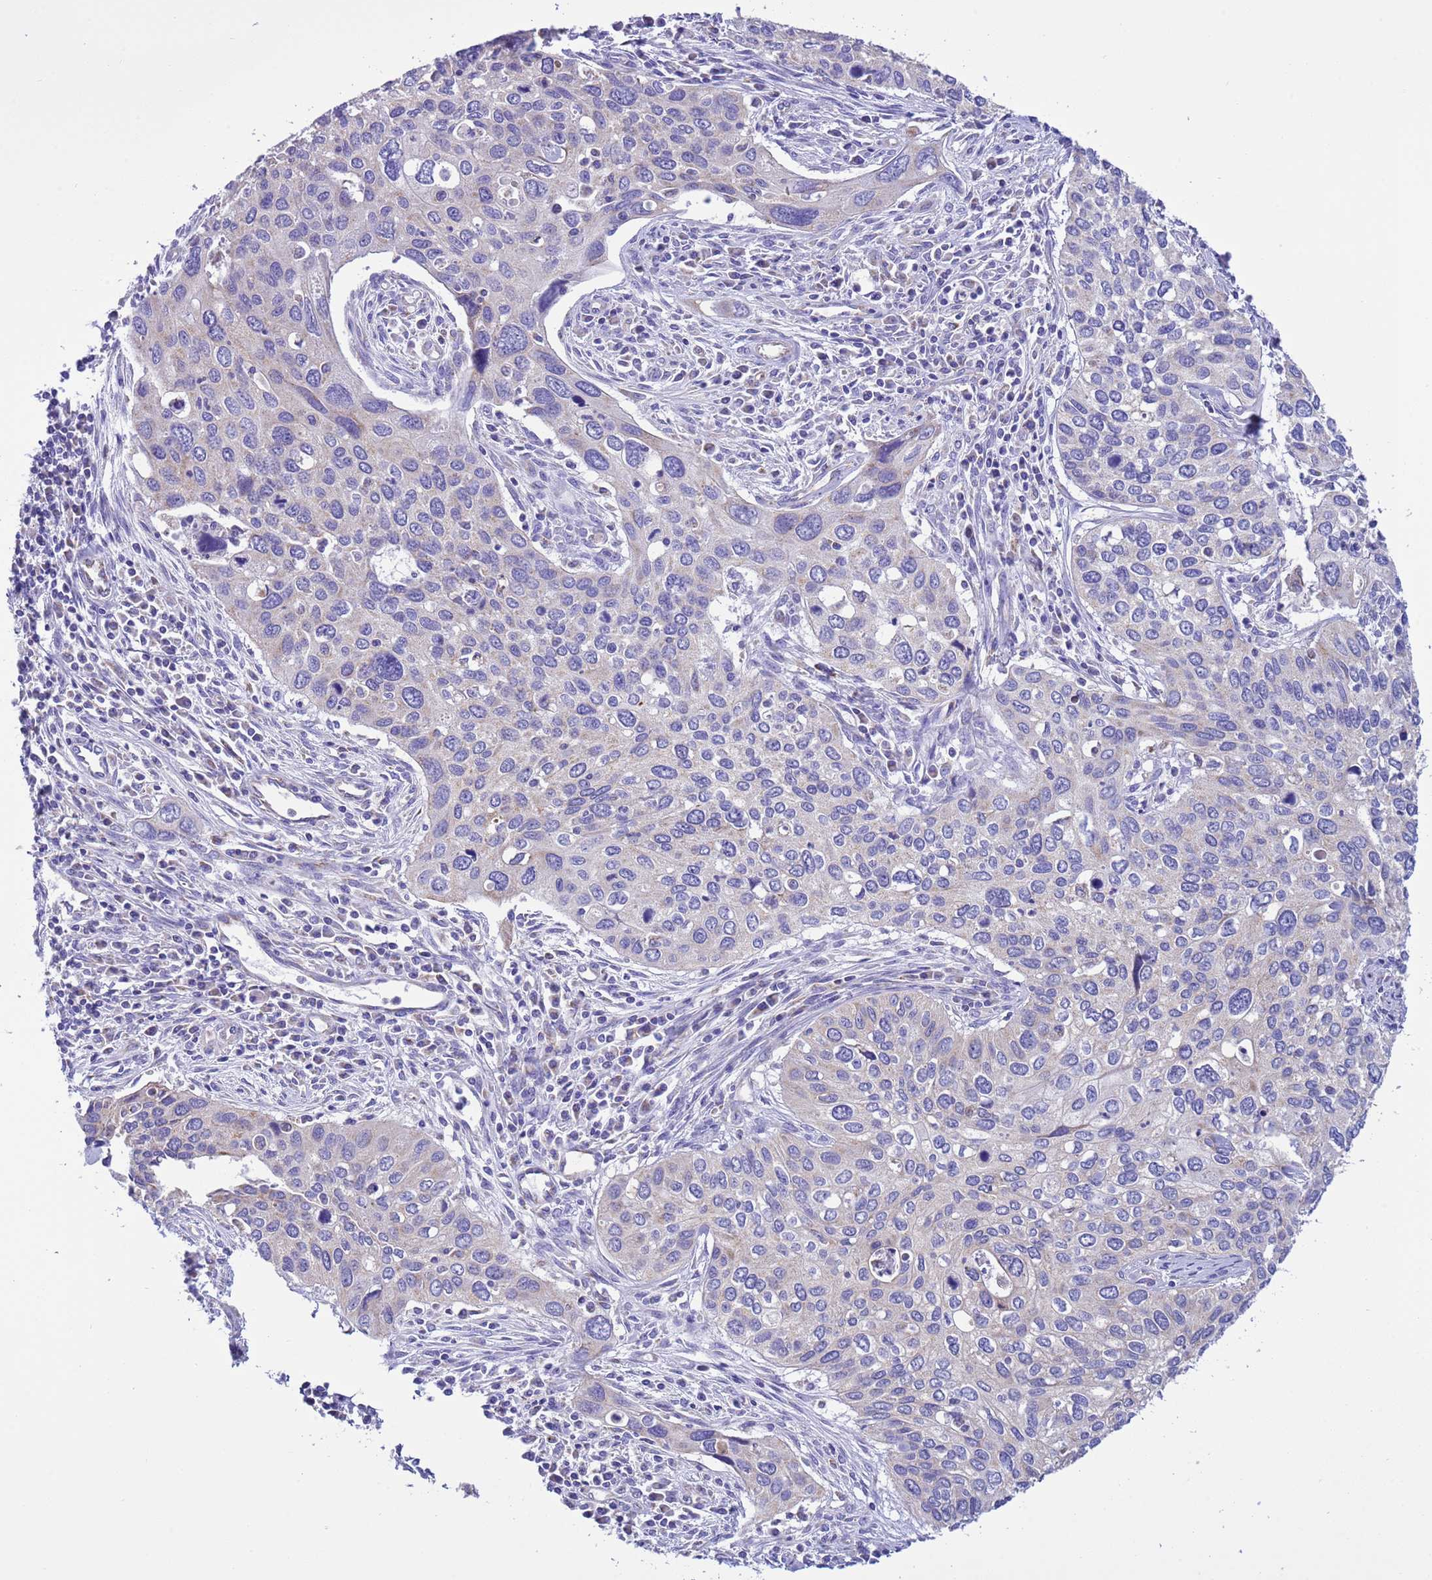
{"staining": {"intensity": "weak", "quantity": "<25%", "location": "cytoplasmic/membranous"}, "tissue": "cervical cancer", "cell_type": "Tumor cells", "image_type": "cancer", "snomed": [{"axis": "morphology", "description": "Squamous cell carcinoma, NOS"}, {"axis": "topography", "description": "Cervix"}], "caption": "An image of human cervical squamous cell carcinoma is negative for staining in tumor cells.", "gene": "CCDC191", "patient": {"sex": "female", "age": 55}}